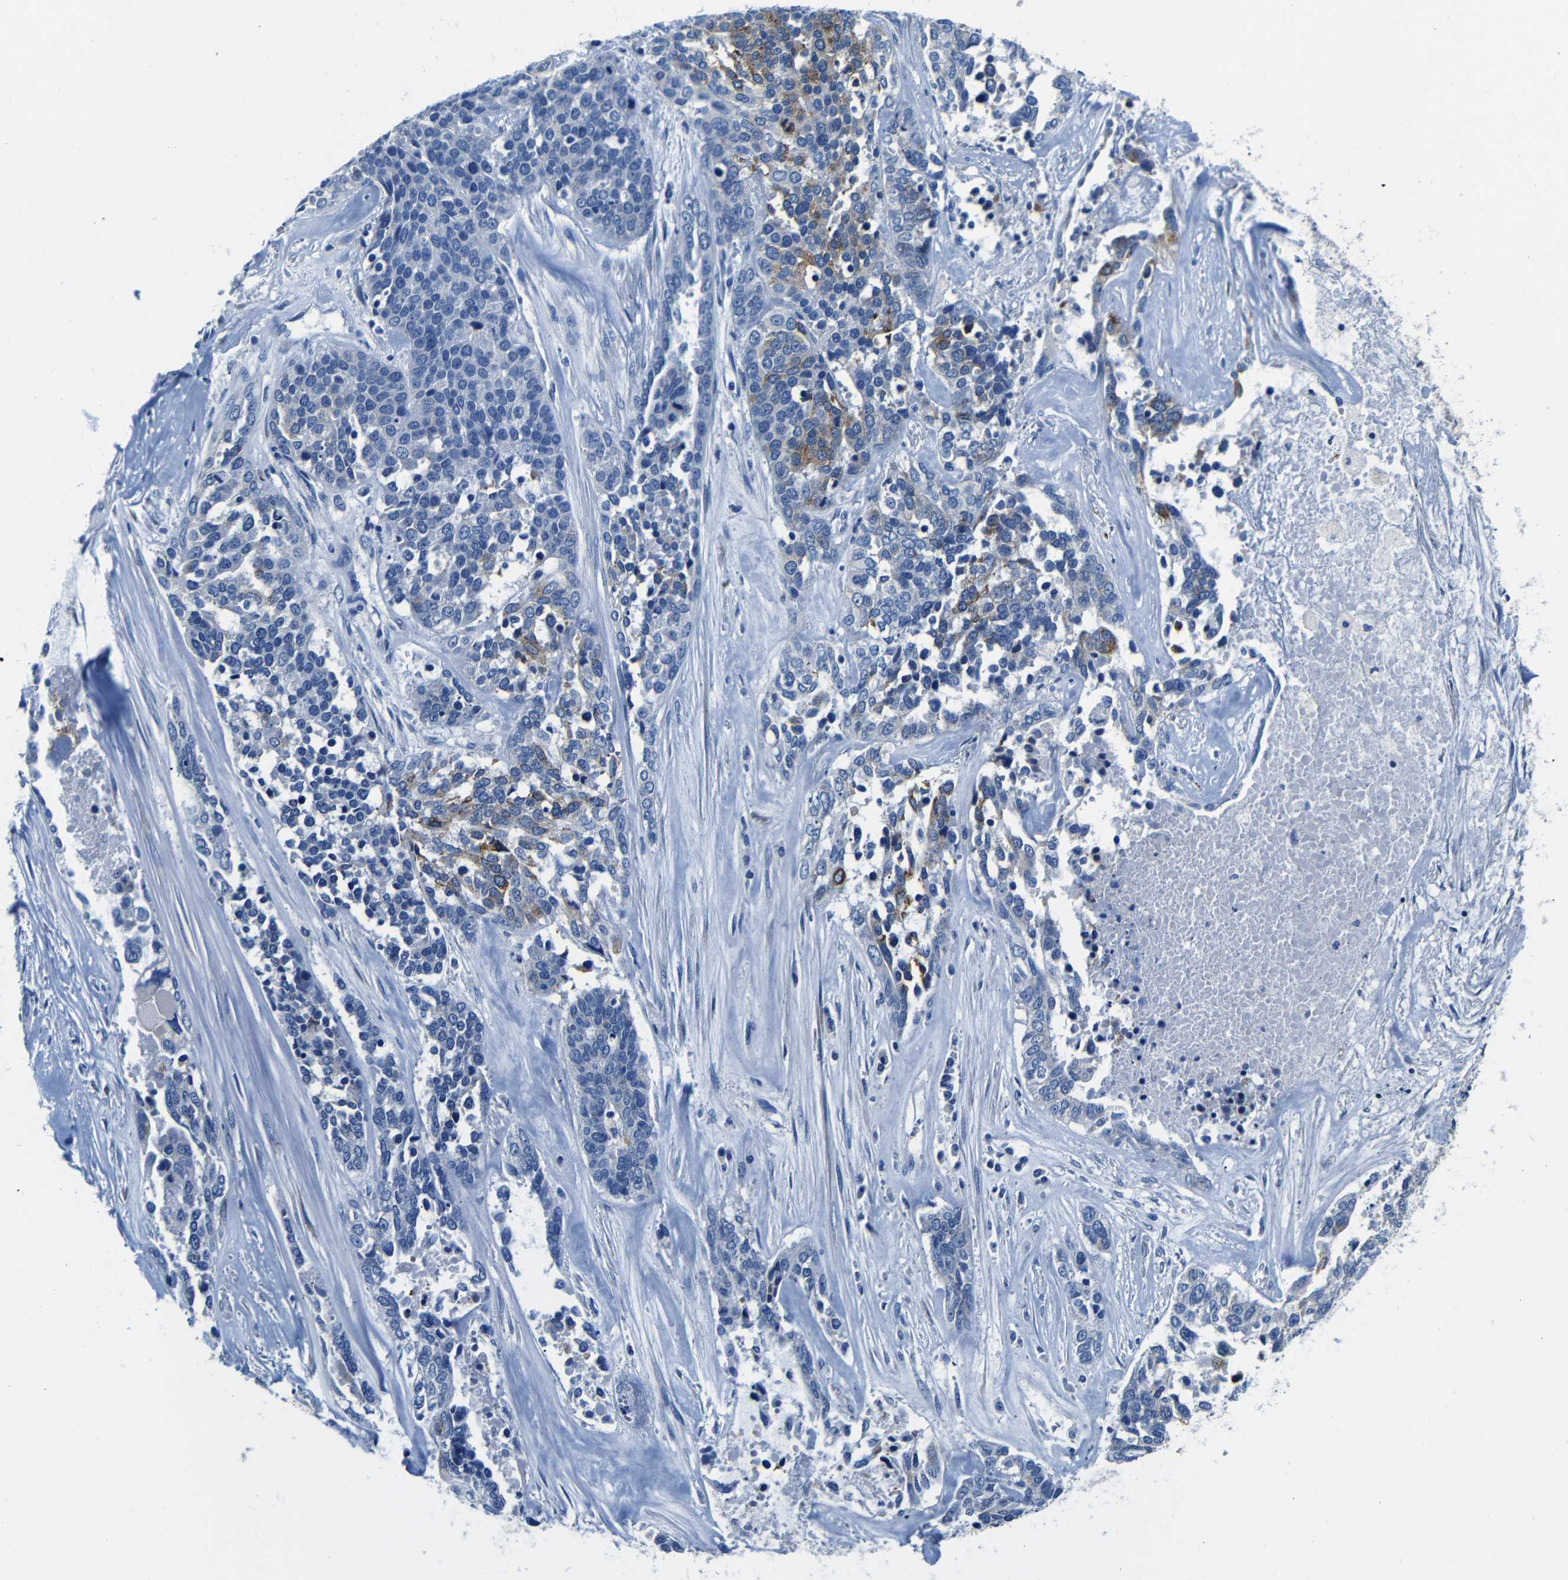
{"staining": {"intensity": "moderate", "quantity": "<25%", "location": "cytoplasmic/membranous"}, "tissue": "ovarian cancer", "cell_type": "Tumor cells", "image_type": "cancer", "snomed": [{"axis": "morphology", "description": "Cystadenocarcinoma, serous, NOS"}, {"axis": "topography", "description": "Ovary"}], "caption": "This is a micrograph of immunohistochemistry staining of ovarian cancer (serous cystadenocarcinoma), which shows moderate positivity in the cytoplasmic/membranous of tumor cells.", "gene": "TNFAIP1", "patient": {"sex": "female", "age": 44}}